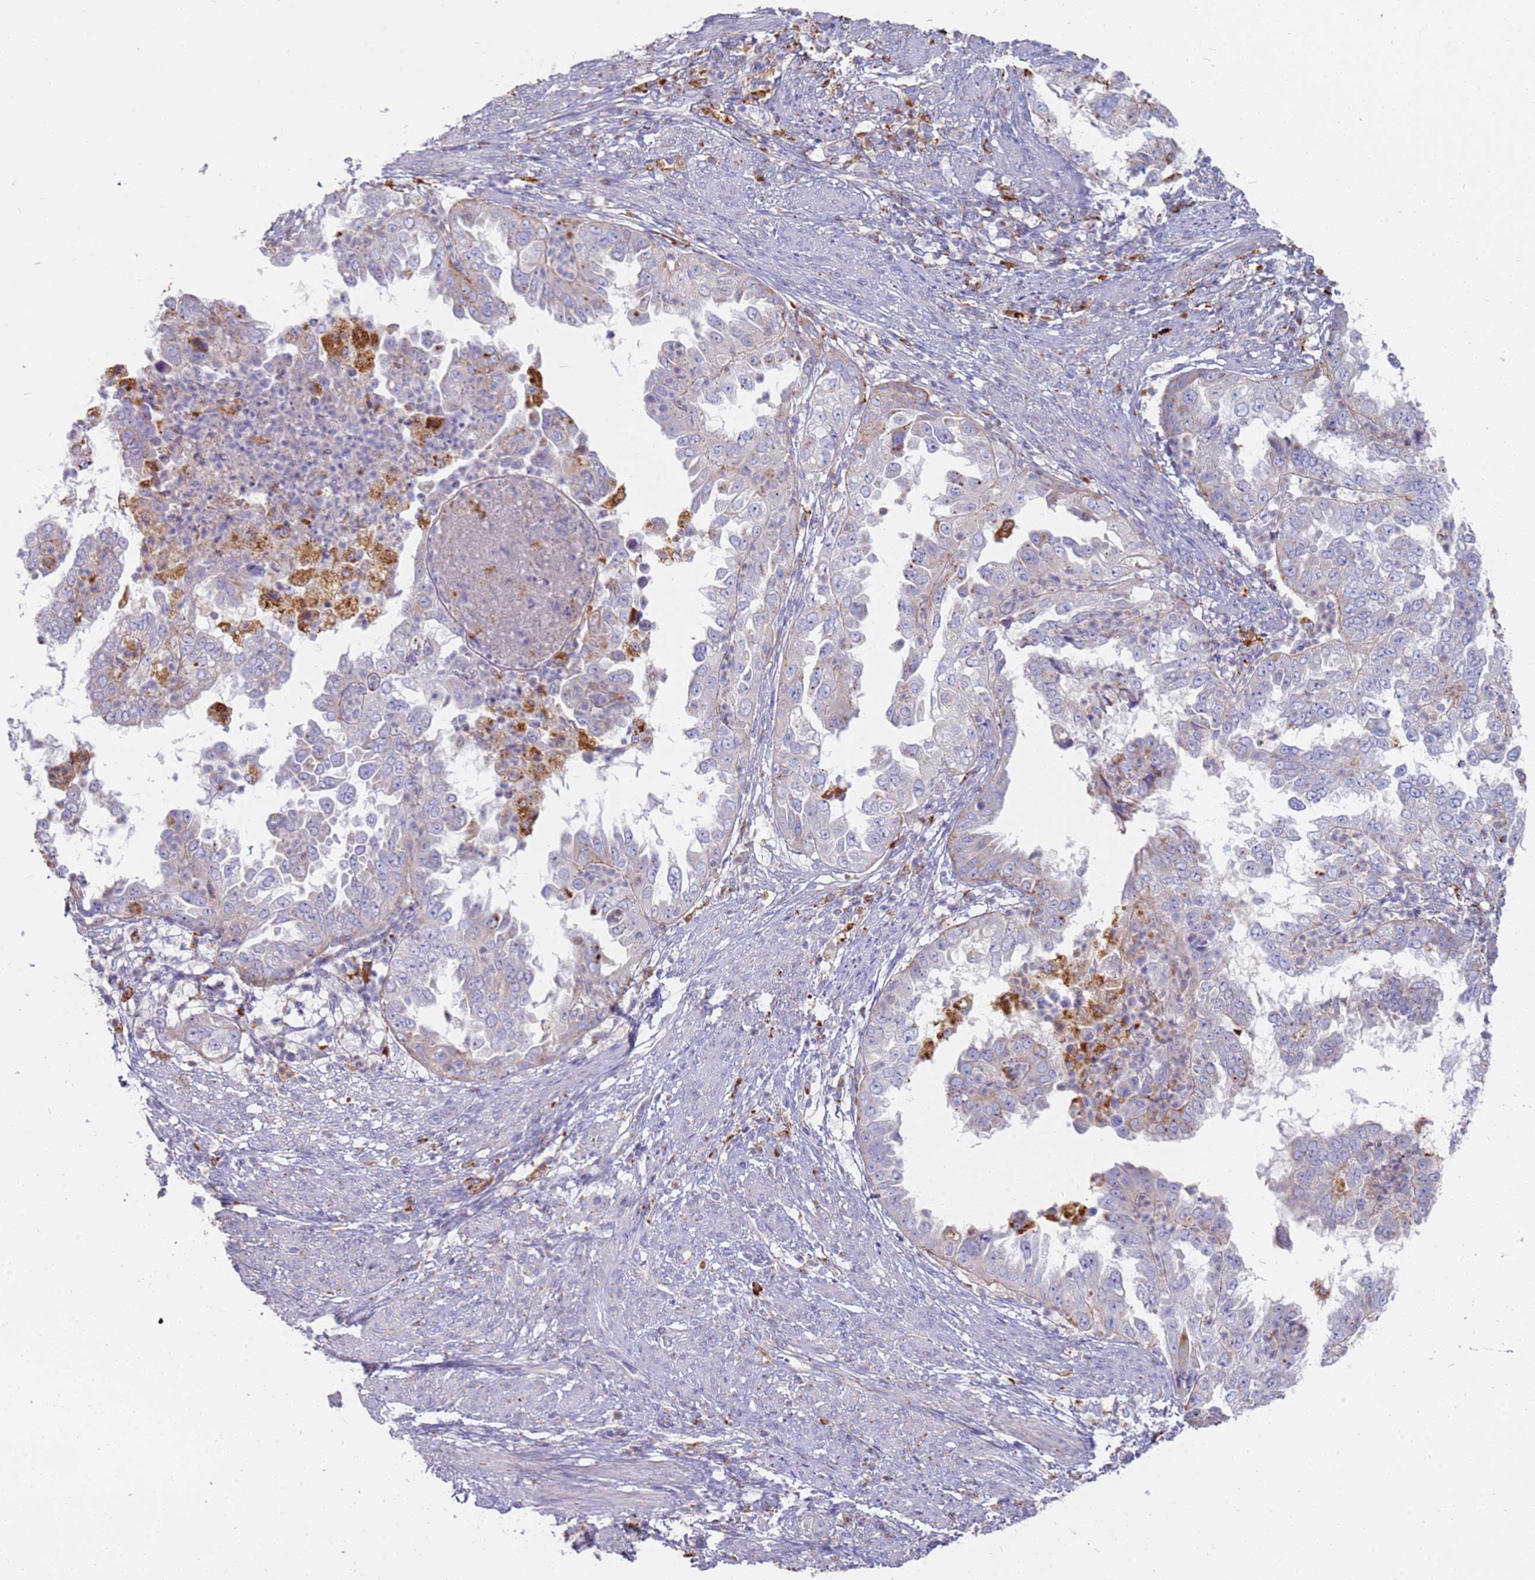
{"staining": {"intensity": "negative", "quantity": "none", "location": "none"}, "tissue": "endometrial cancer", "cell_type": "Tumor cells", "image_type": "cancer", "snomed": [{"axis": "morphology", "description": "Adenocarcinoma, NOS"}, {"axis": "topography", "description": "Endometrium"}], "caption": "Endometrial cancer stained for a protein using immunohistochemistry (IHC) reveals no expression tumor cells.", "gene": "TMEM229B", "patient": {"sex": "female", "age": 85}}